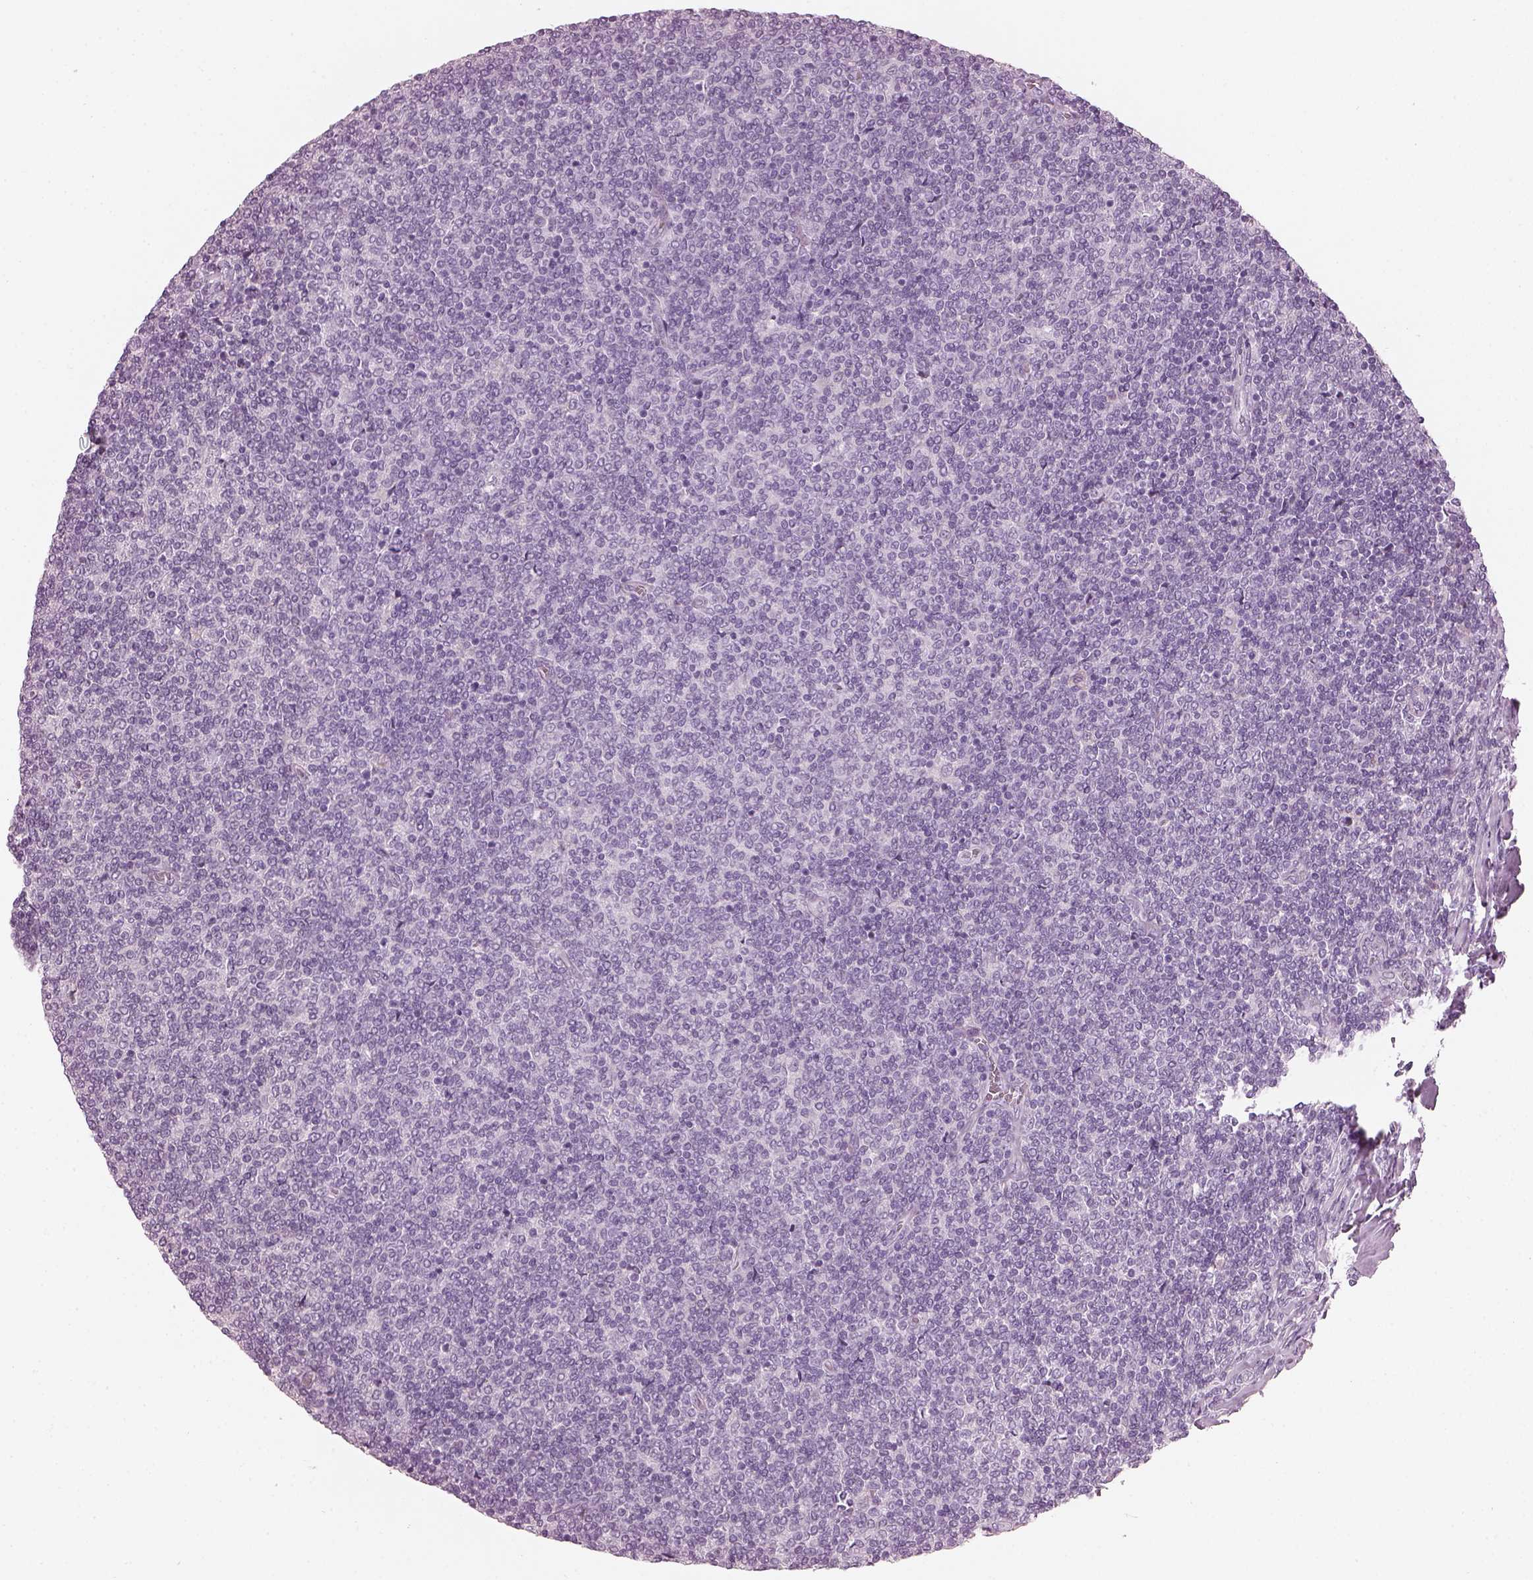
{"staining": {"intensity": "negative", "quantity": "none", "location": "none"}, "tissue": "lymphoma", "cell_type": "Tumor cells", "image_type": "cancer", "snomed": [{"axis": "morphology", "description": "Malignant lymphoma, non-Hodgkin's type, Low grade"}, {"axis": "topography", "description": "Lymph node"}], "caption": "DAB immunohistochemical staining of human lymphoma shows no significant expression in tumor cells. (Immunohistochemistry (ihc), brightfield microscopy, high magnification).", "gene": "HYDIN", "patient": {"sex": "male", "age": 52}}